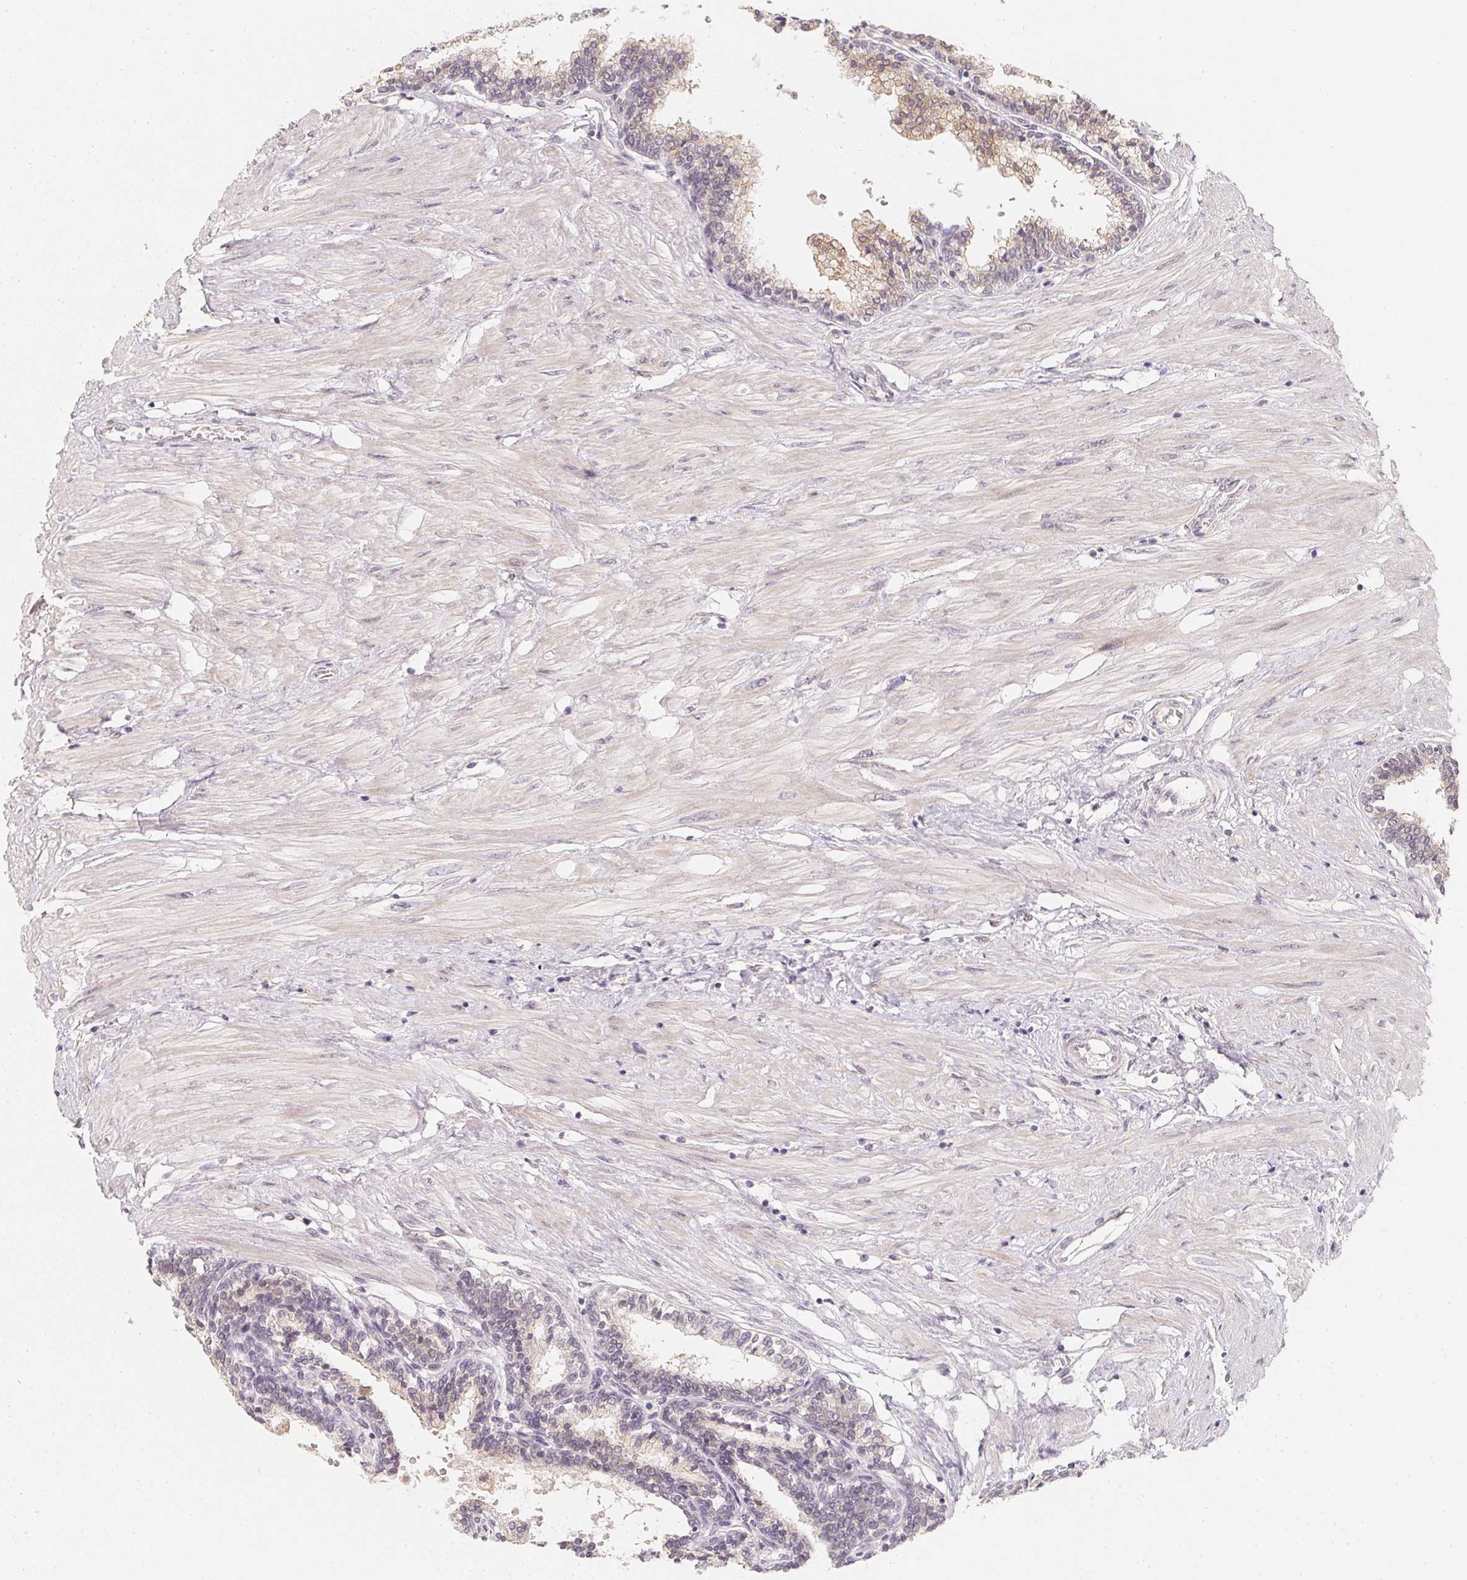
{"staining": {"intensity": "weak", "quantity": "25%-75%", "location": "cytoplasmic/membranous"}, "tissue": "prostate", "cell_type": "Glandular cells", "image_type": "normal", "snomed": [{"axis": "morphology", "description": "Normal tissue, NOS"}, {"axis": "topography", "description": "Prostate"}], "caption": "High-power microscopy captured an immunohistochemistry (IHC) histopathology image of normal prostate, revealing weak cytoplasmic/membranous expression in about 25%-75% of glandular cells.", "gene": "SOAT1", "patient": {"sex": "male", "age": 55}}